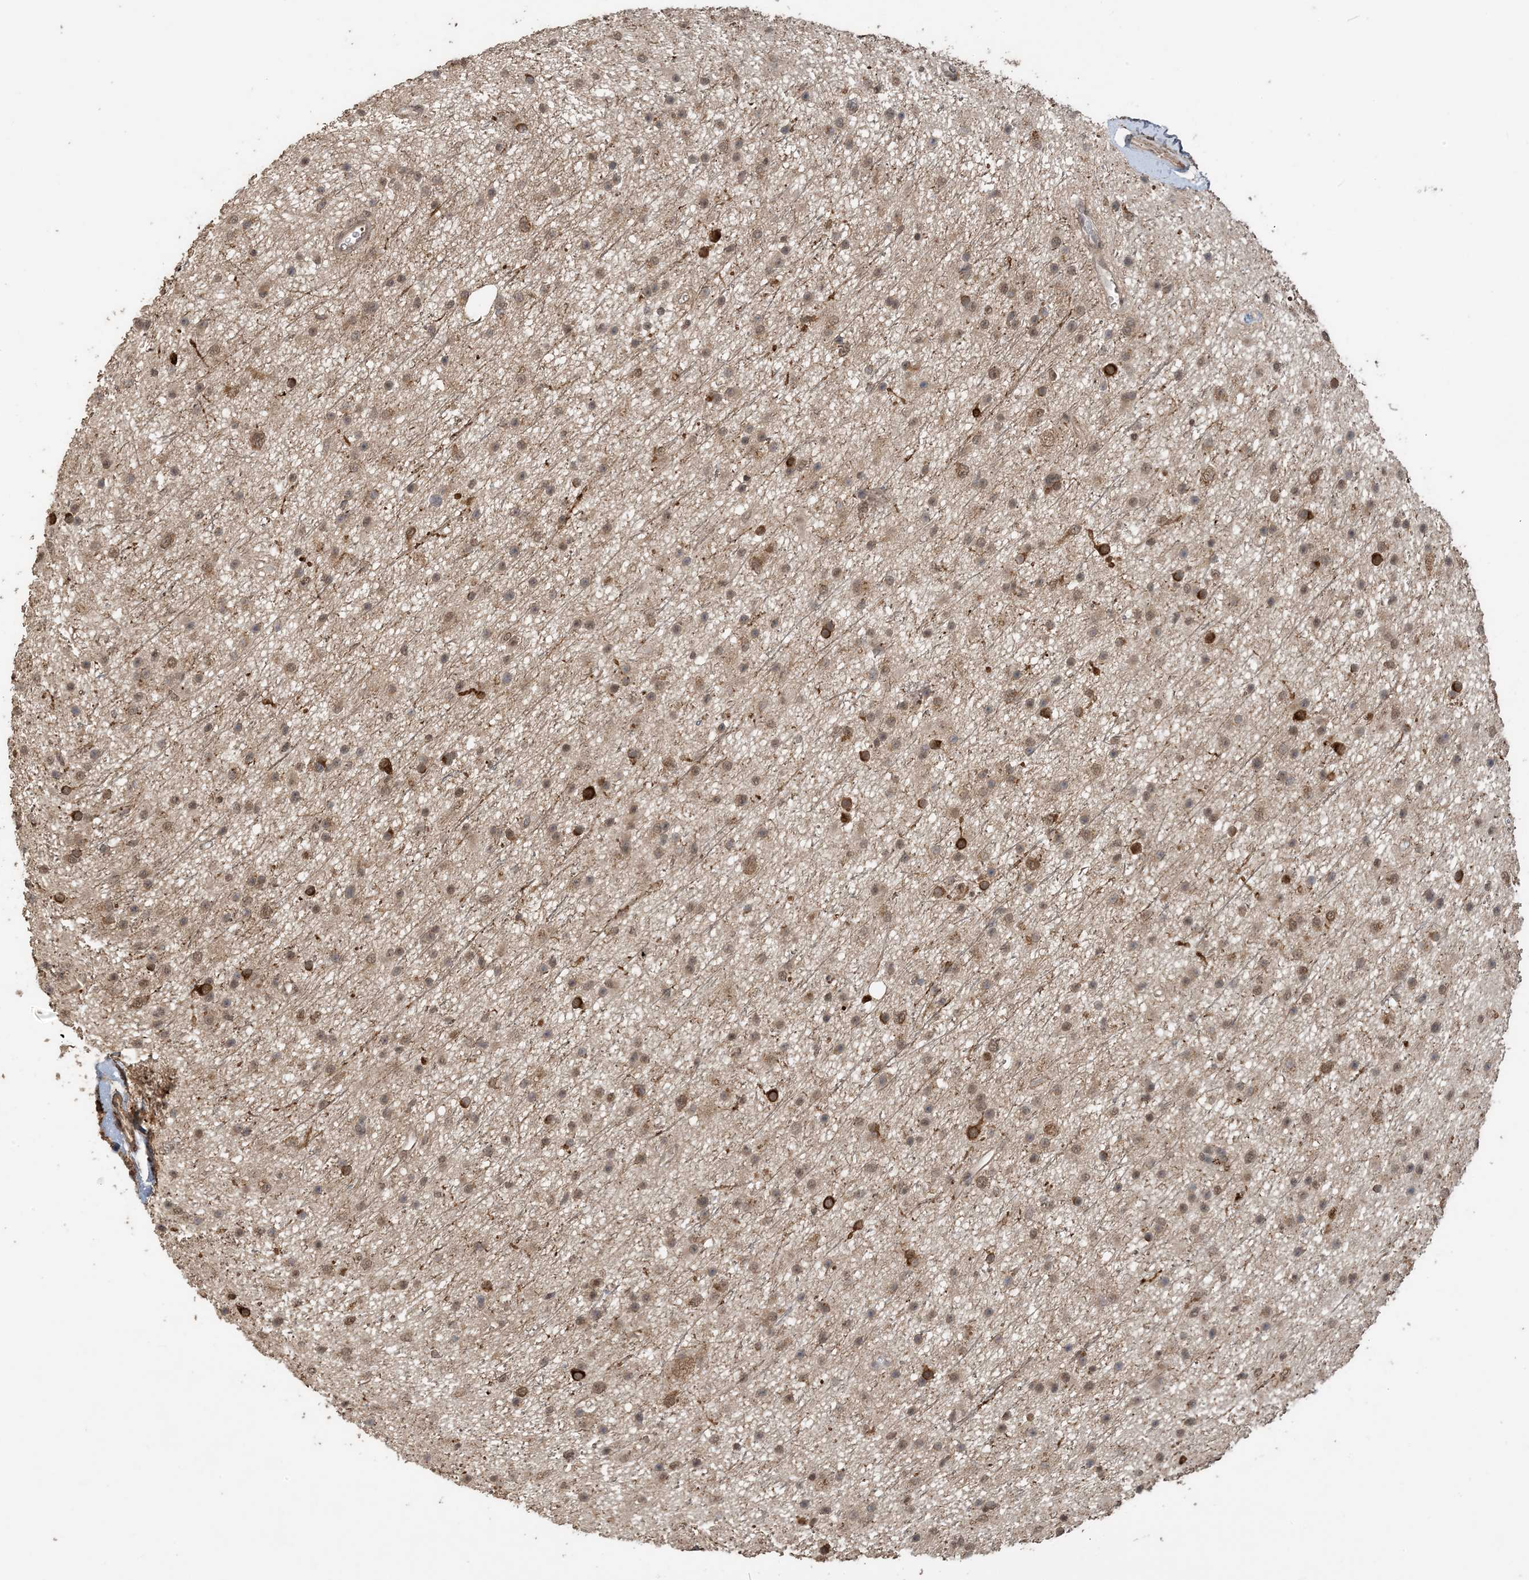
{"staining": {"intensity": "moderate", "quantity": "25%-75%", "location": "cytoplasmic/membranous,nuclear"}, "tissue": "glioma", "cell_type": "Tumor cells", "image_type": "cancer", "snomed": [{"axis": "morphology", "description": "Glioma, malignant, Low grade"}, {"axis": "topography", "description": "Cerebral cortex"}], "caption": "Tumor cells reveal medium levels of moderate cytoplasmic/membranous and nuclear expression in about 25%-75% of cells in glioma. The staining is performed using DAB brown chromogen to label protein expression. The nuclei are counter-stained blue using hematoxylin.", "gene": "ZC3H12A", "patient": {"sex": "female", "age": 39}}